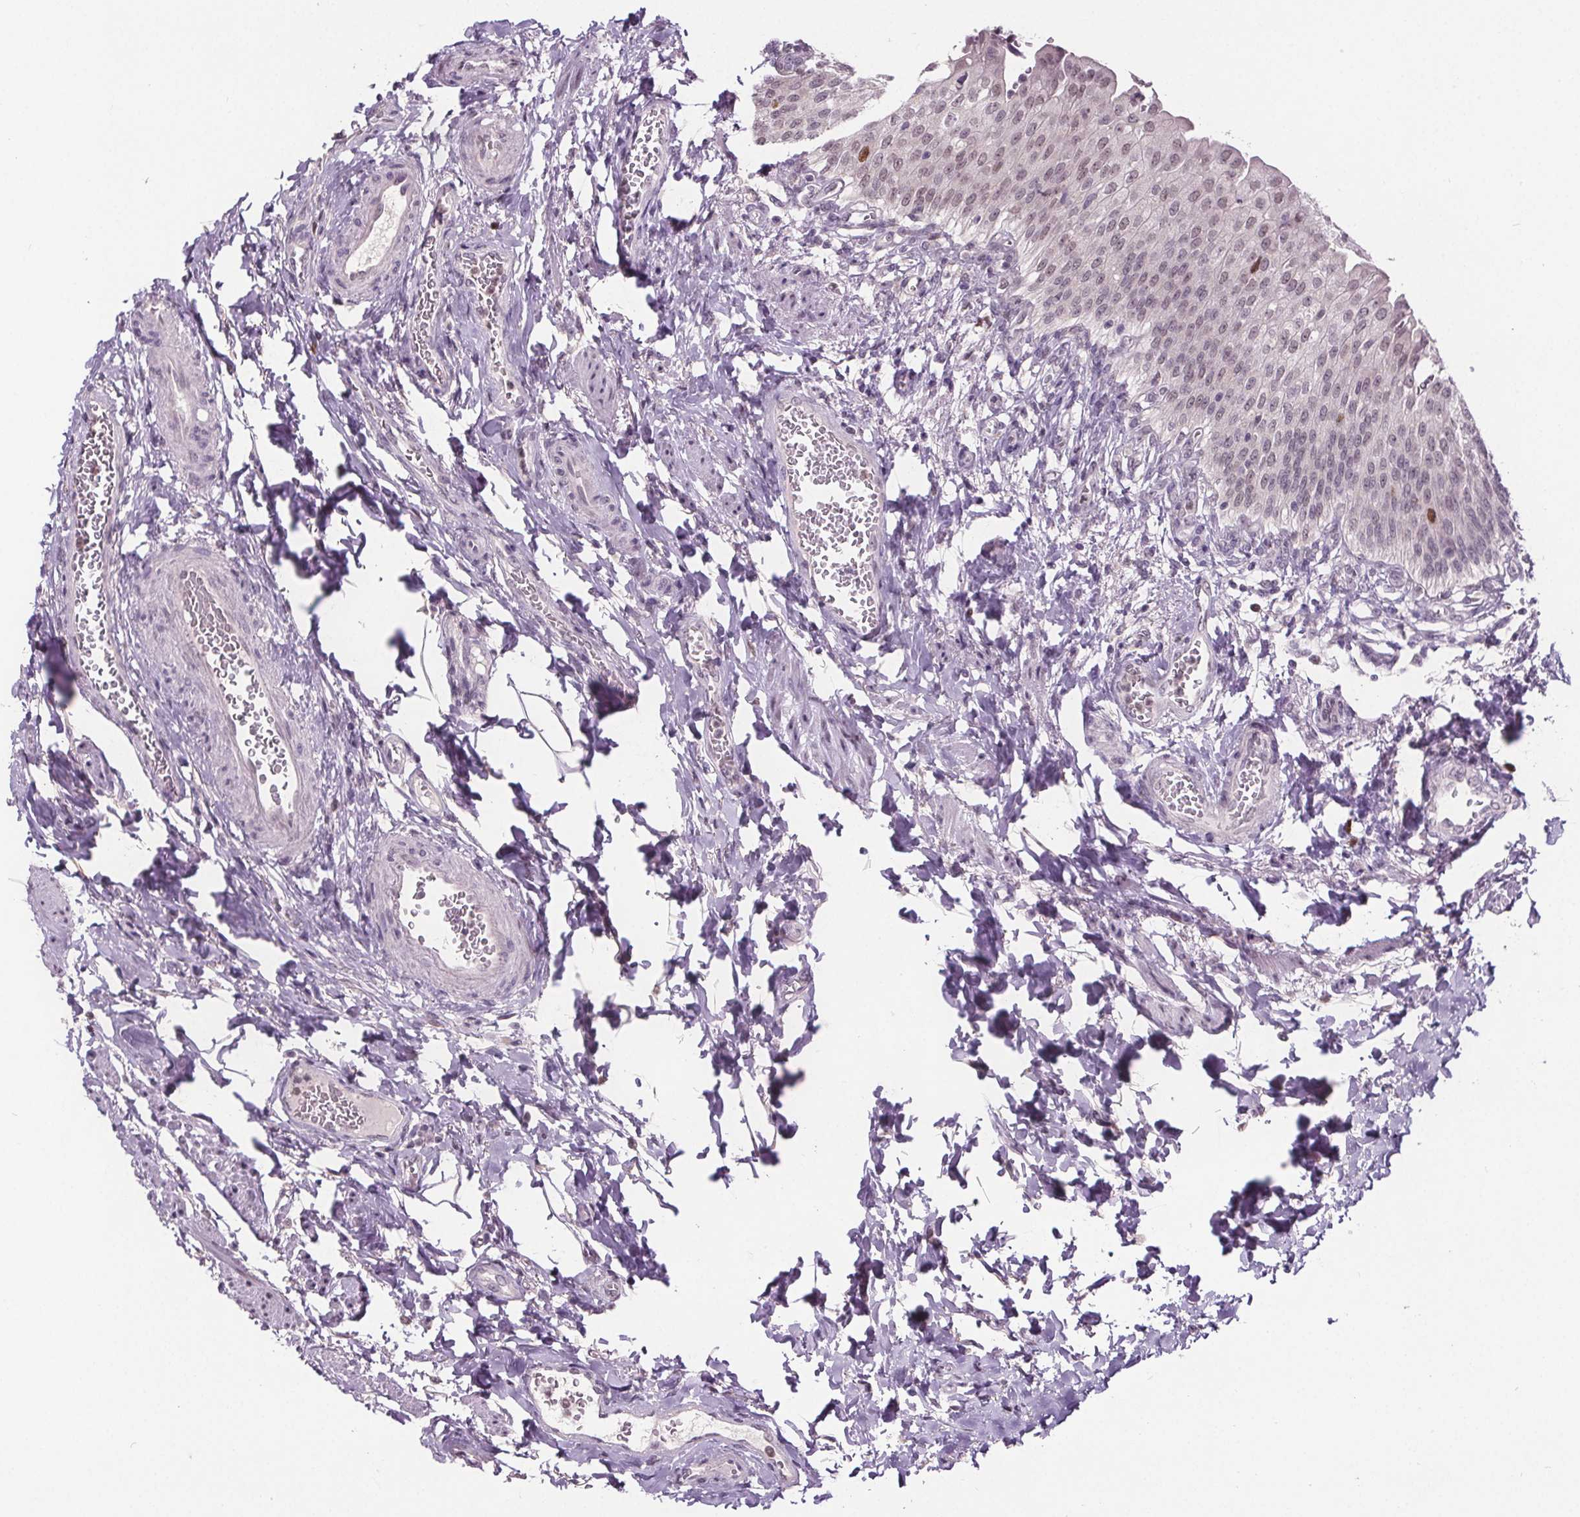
{"staining": {"intensity": "strong", "quantity": "<25%", "location": "nuclear"}, "tissue": "urinary bladder", "cell_type": "Urothelial cells", "image_type": "normal", "snomed": [{"axis": "morphology", "description": "Normal tissue, NOS"}, {"axis": "topography", "description": "Urinary bladder"}, {"axis": "topography", "description": "Peripheral nerve tissue"}], "caption": "The micrograph displays a brown stain indicating the presence of a protein in the nuclear of urothelial cells in urinary bladder.", "gene": "CENPF", "patient": {"sex": "female", "age": 60}}